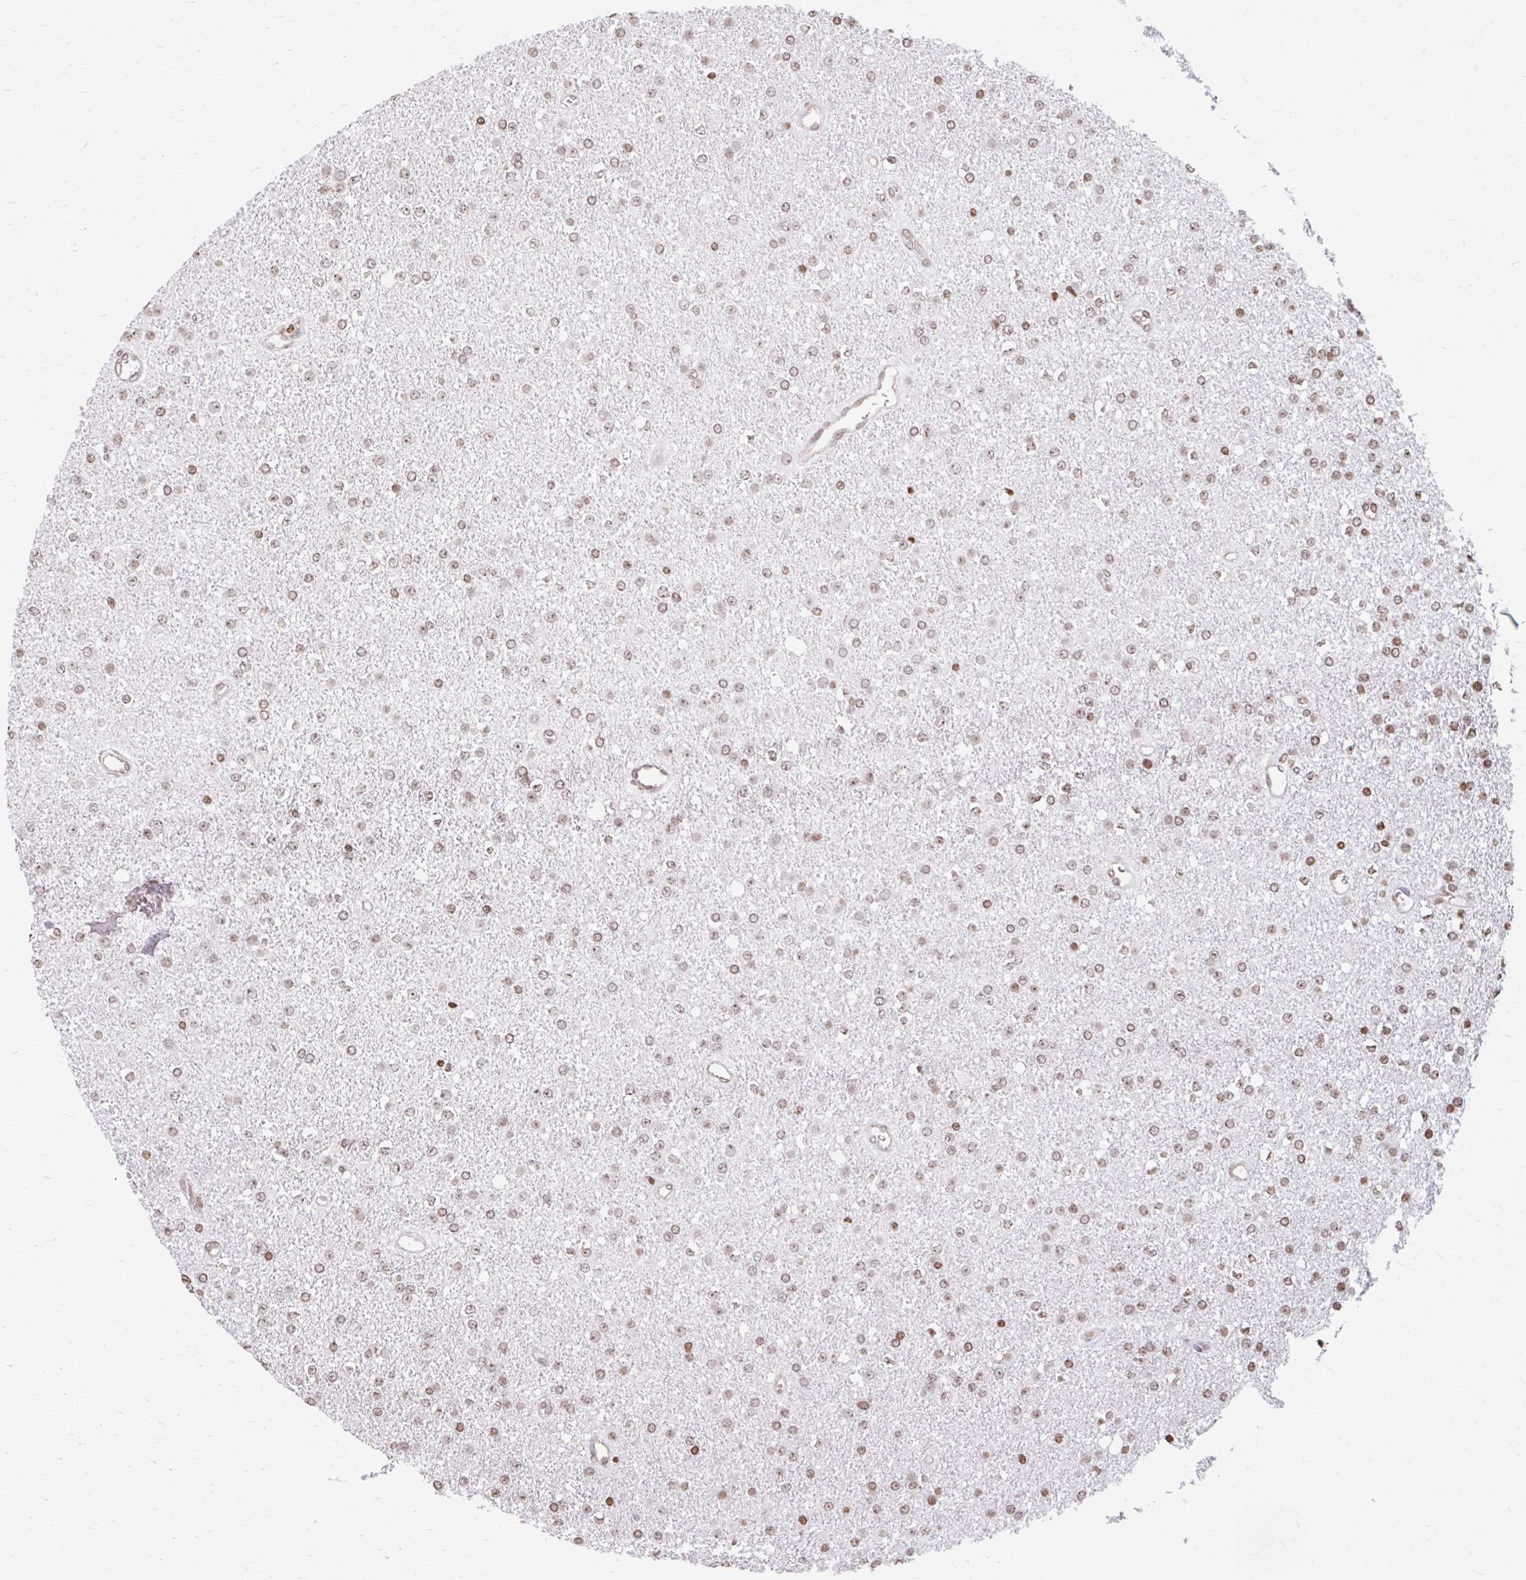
{"staining": {"intensity": "moderate", "quantity": ">75%", "location": "nuclear"}, "tissue": "glioma", "cell_type": "Tumor cells", "image_type": "cancer", "snomed": [{"axis": "morphology", "description": "Glioma, malignant, Low grade"}, {"axis": "topography", "description": "Brain"}], "caption": "A brown stain shows moderate nuclear staining of a protein in glioma tumor cells.", "gene": "ORC3", "patient": {"sex": "female", "age": 34}}